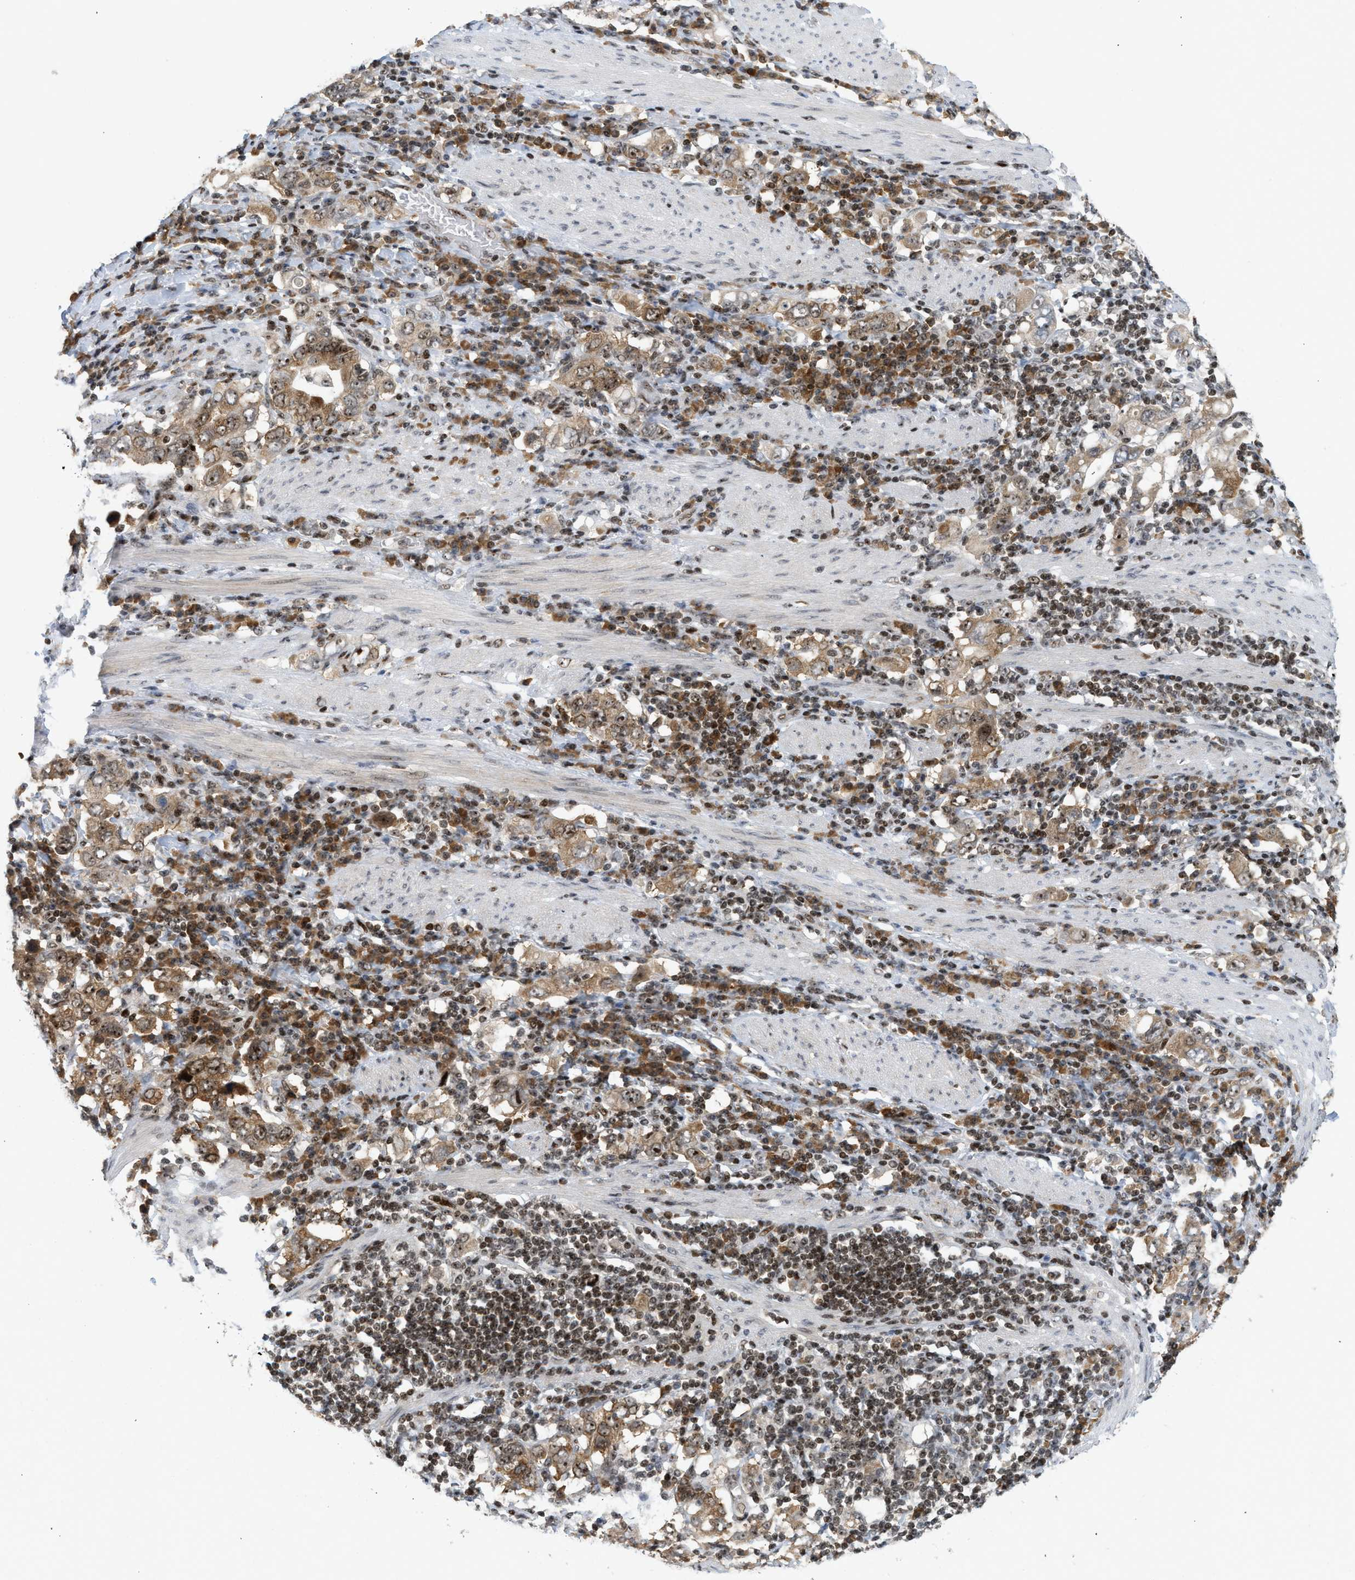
{"staining": {"intensity": "moderate", "quantity": ">75%", "location": "cytoplasmic/membranous,nuclear"}, "tissue": "stomach cancer", "cell_type": "Tumor cells", "image_type": "cancer", "snomed": [{"axis": "morphology", "description": "Adenocarcinoma, NOS"}, {"axis": "topography", "description": "Stomach, upper"}], "caption": "IHC (DAB (3,3'-diaminobenzidine)) staining of adenocarcinoma (stomach) reveals moderate cytoplasmic/membranous and nuclear protein staining in approximately >75% of tumor cells. (Brightfield microscopy of DAB IHC at high magnification).", "gene": "ZNF22", "patient": {"sex": "male", "age": 62}}